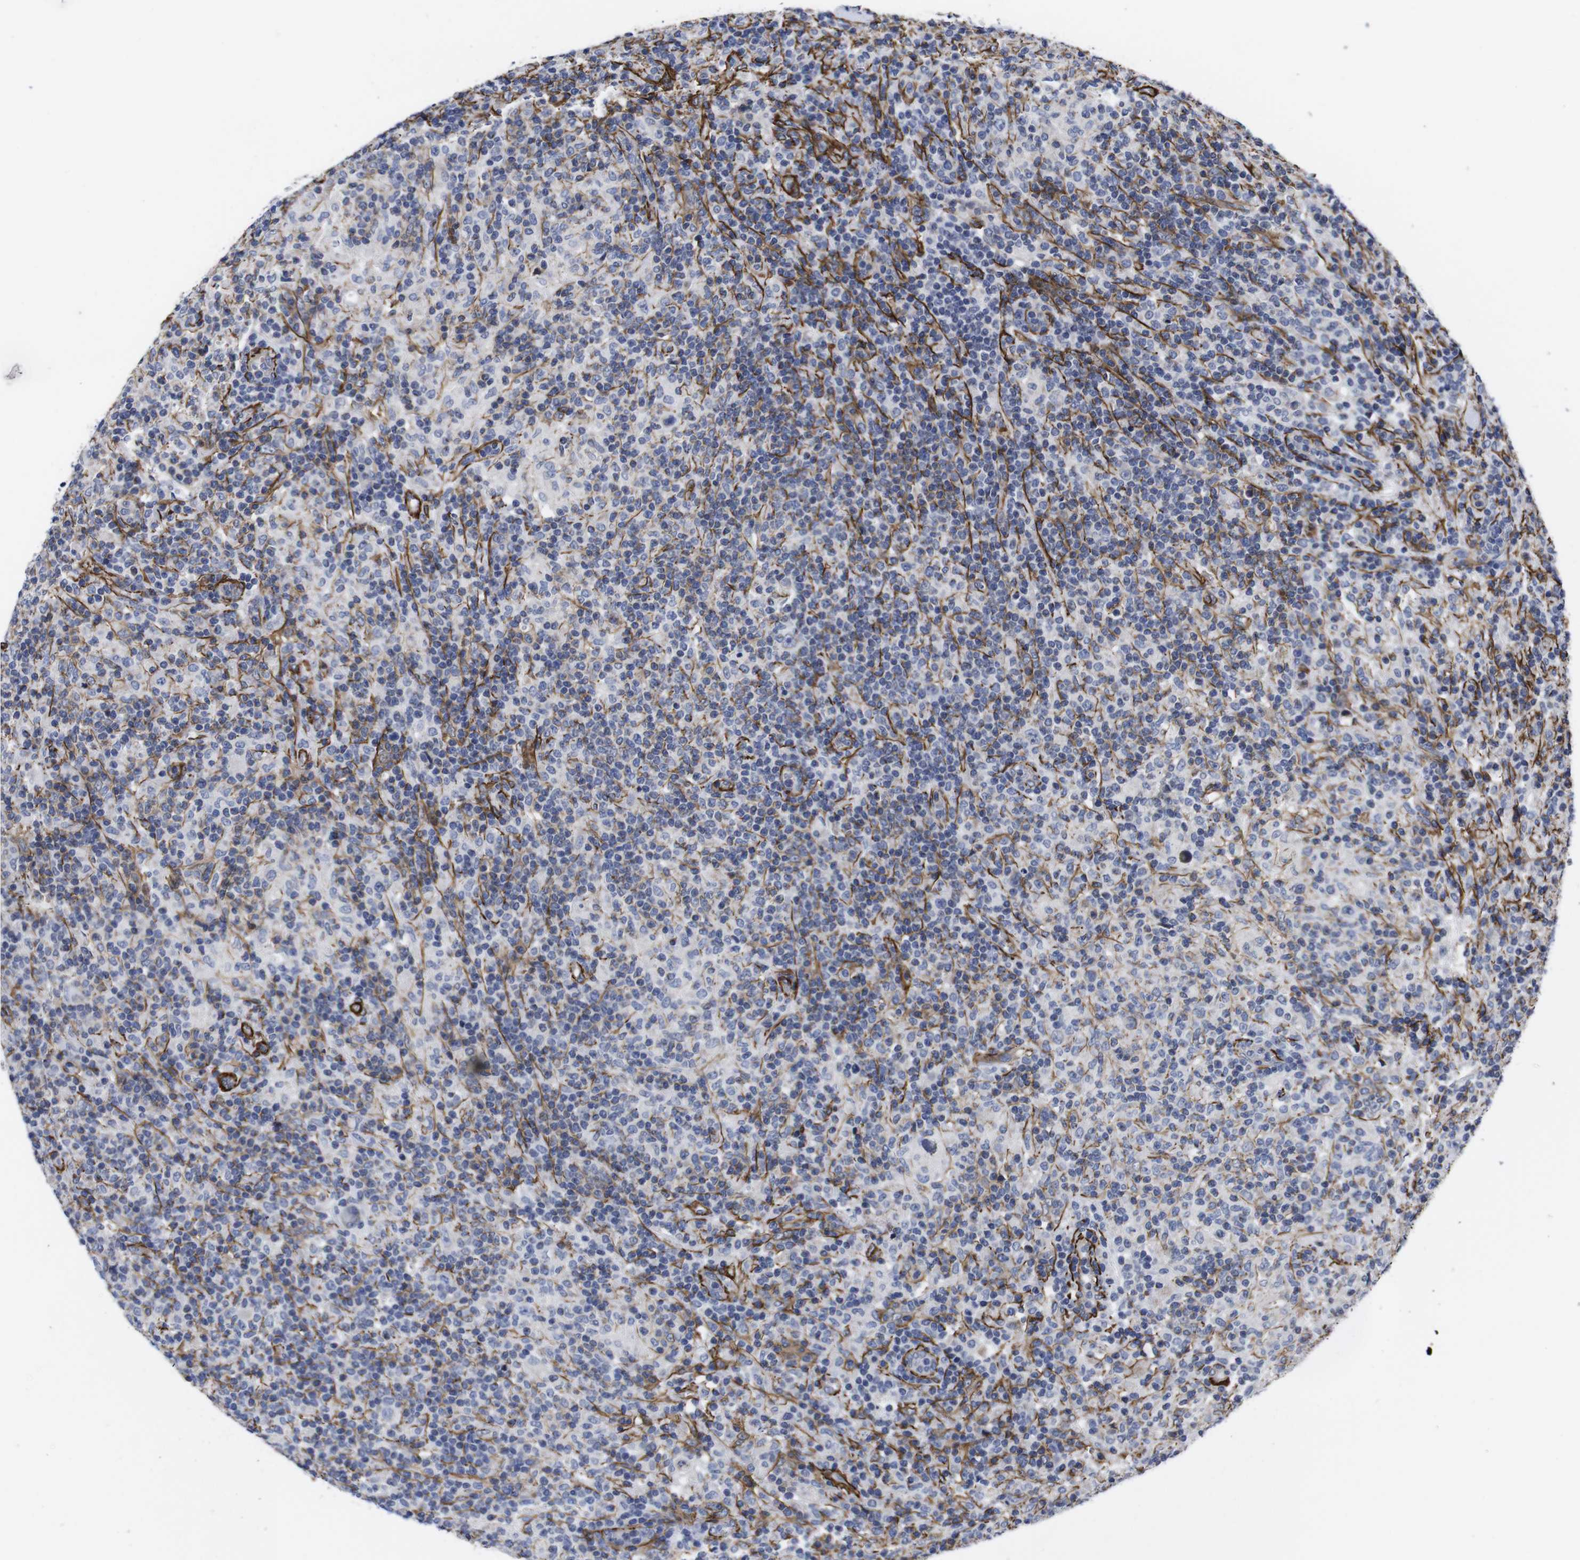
{"staining": {"intensity": "negative", "quantity": "none", "location": "none"}, "tissue": "lymphoma", "cell_type": "Tumor cells", "image_type": "cancer", "snomed": [{"axis": "morphology", "description": "Hodgkin's disease, NOS"}, {"axis": "topography", "description": "Lymph node"}], "caption": "Tumor cells are negative for brown protein staining in lymphoma.", "gene": "WNT10A", "patient": {"sex": "male", "age": 70}}